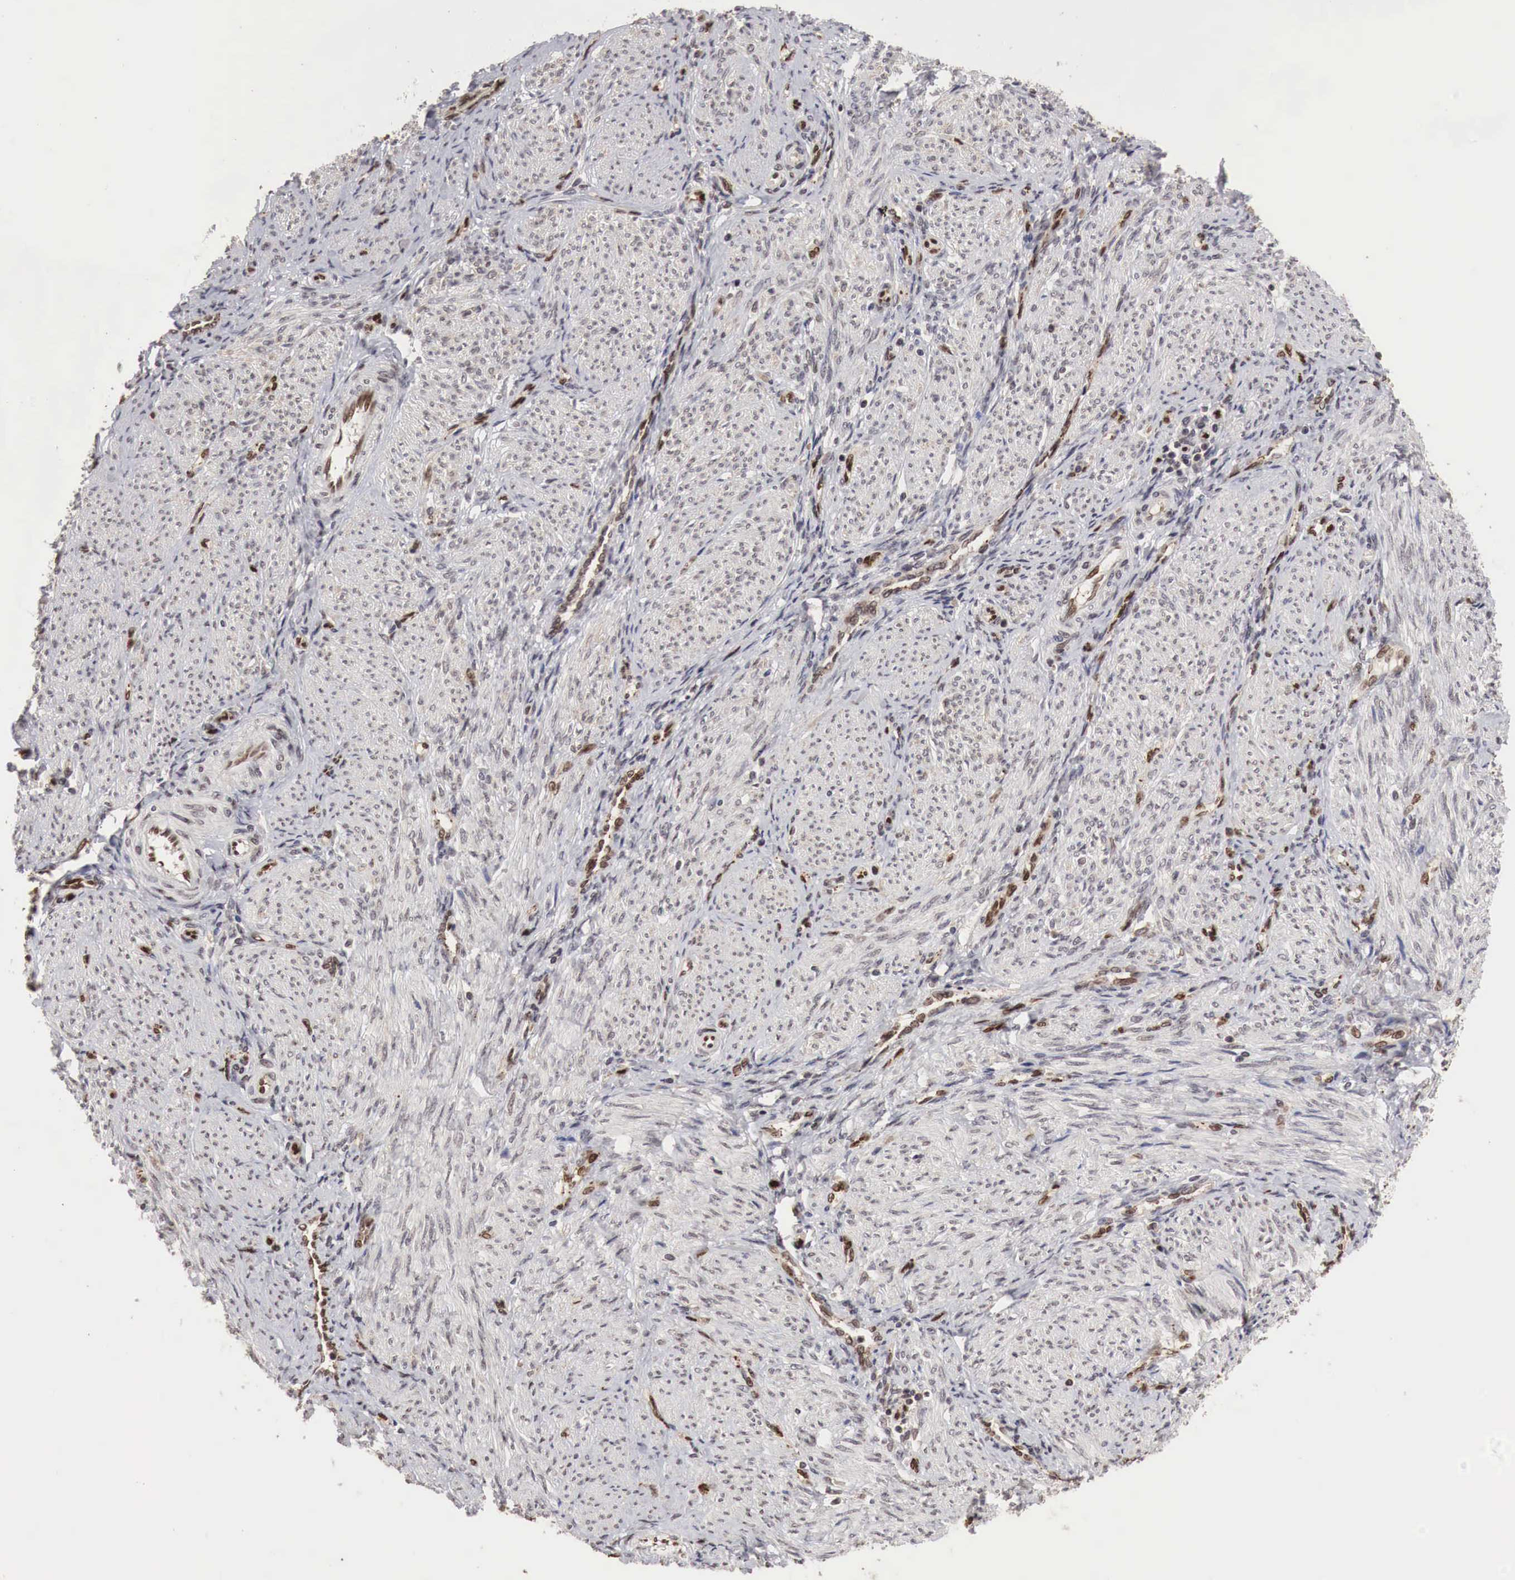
{"staining": {"intensity": "moderate", "quantity": "25%-75%", "location": "nuclear"}, "tissue": "endometrium", "cell_type": "Cells in endometrial stroma", "image_type": "normal", "snomed": [{"axis": "morphology", "description": "Normal tissue, NOS"}, {"axis": "topography", "description": "Endometrium"}], "caption": "Immunohistochemistry (IHC) of unremarkable endometrium exhibits medium levels of moderate nuclear positivity in approximately 25%-75% of cells in endometrial stroma.", "gene": "DACH2", "patient": {"sex": "female", "age": 36}}